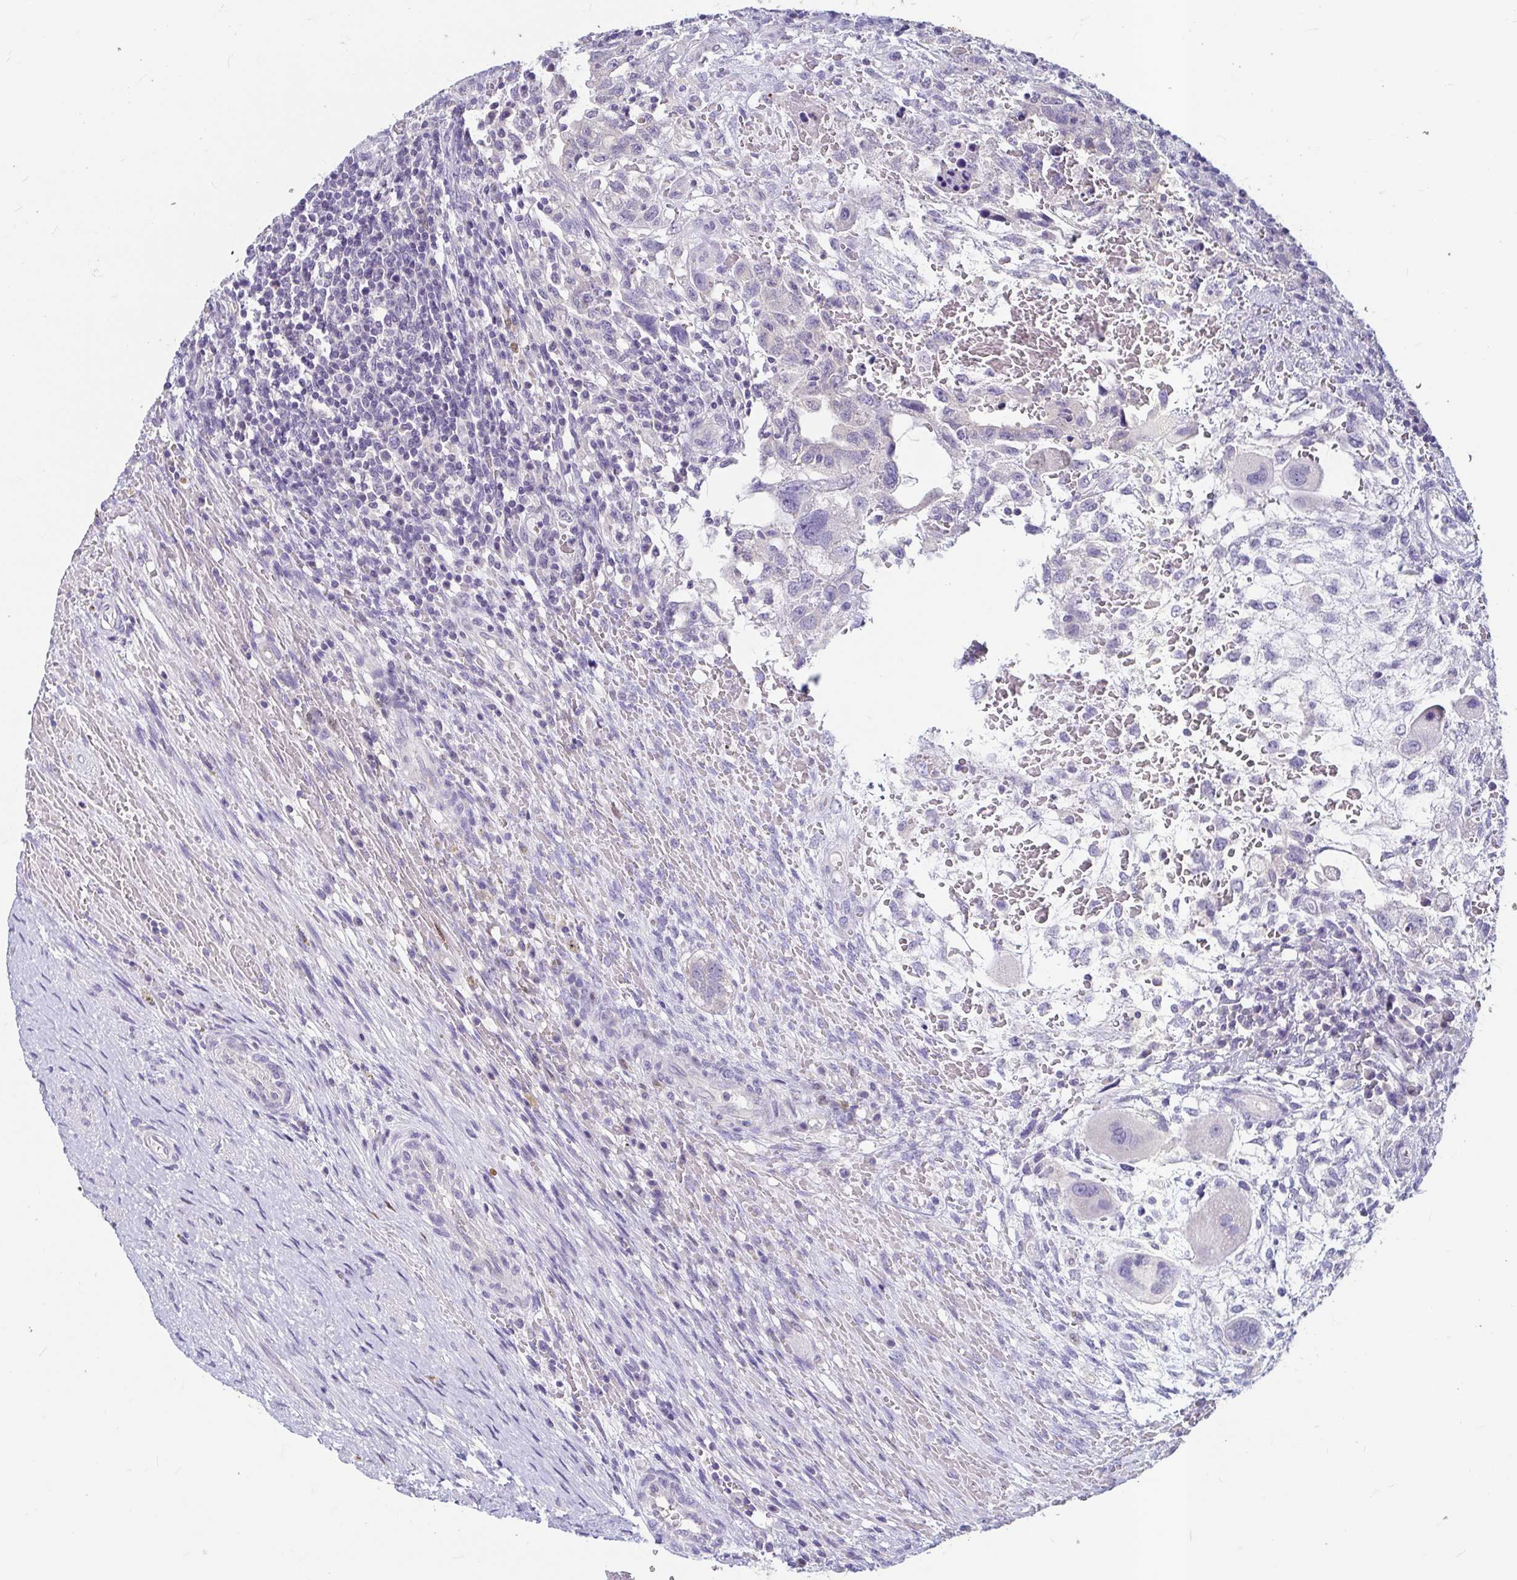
{"staining": {"intensity": "negative", "quantity": "none", "location": "none"}, "tissue": "testis cancer", "cell_type": "Tumor cells", "image_type": "cancer", "snomed": [{"axis": "morphology", "description": "Carcinoma, Embryonal, NOS"}, {"axis": "topography", "description": "Testis"}], "caption": "DAB immunohistochemical staining of human embryonal carcinoma (testis) exhibits no significant staining in tumor cells.", "gene": "ADH1A", "patient": {"sex": "male", "age": 26}}